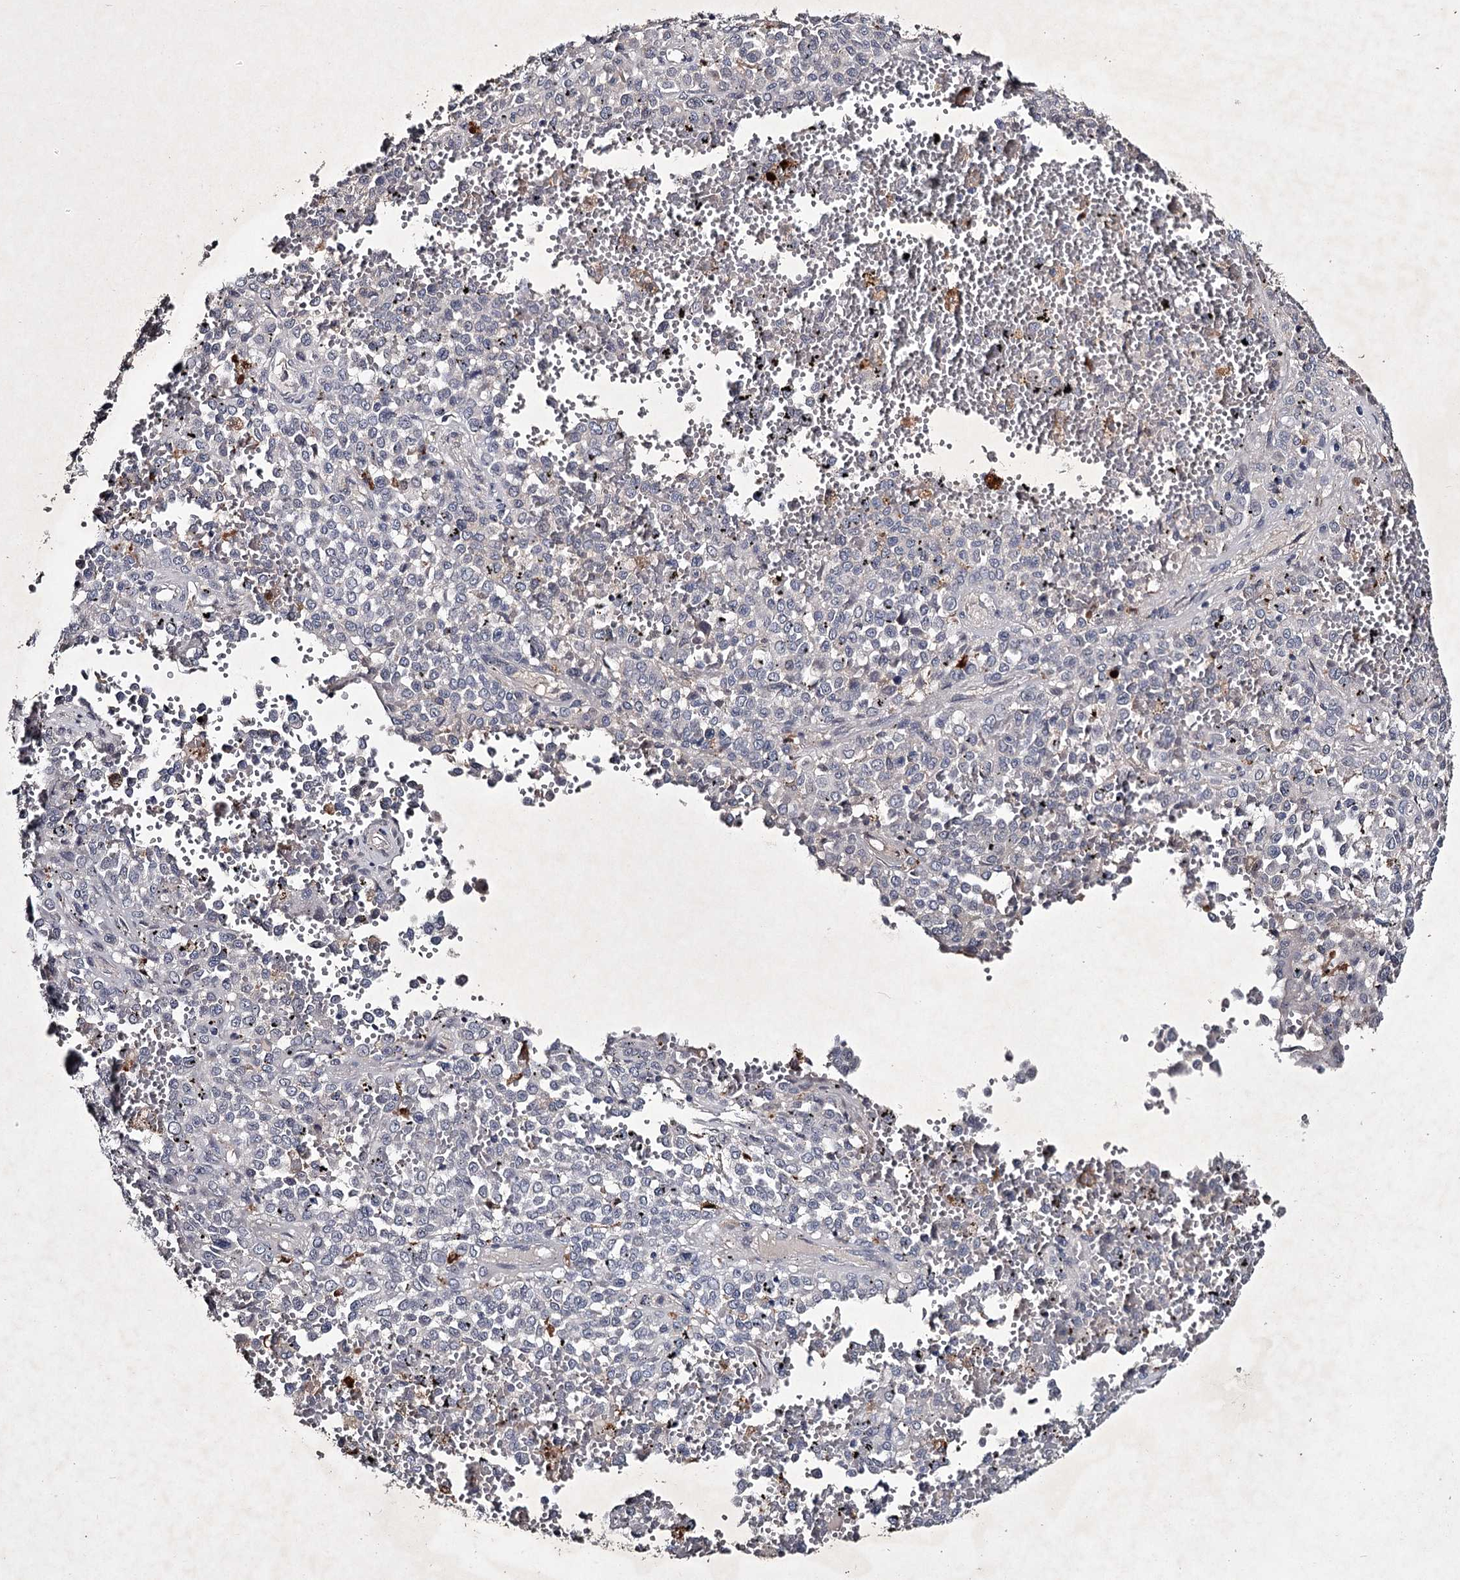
{"staining": {"intensity": "negative", "quantity": "none", "location": "none"}, "tissue": "melanoma", "cell_type": "Tumor cells", "image_type": "cancer", "snomed": [{"axis": "morphology", "description": "Malignant melanoma, Metastatic site"}, {"axis": "topography", "description": "Pancreas"}], "caption": "Immunohistochemistry (IHC) histopathology image of human melanoma stained for a protein (brown), which shows no staining in tumor cells.", "gene": "FDXACB1", "patient": {"sex": "female", "age": 30}}